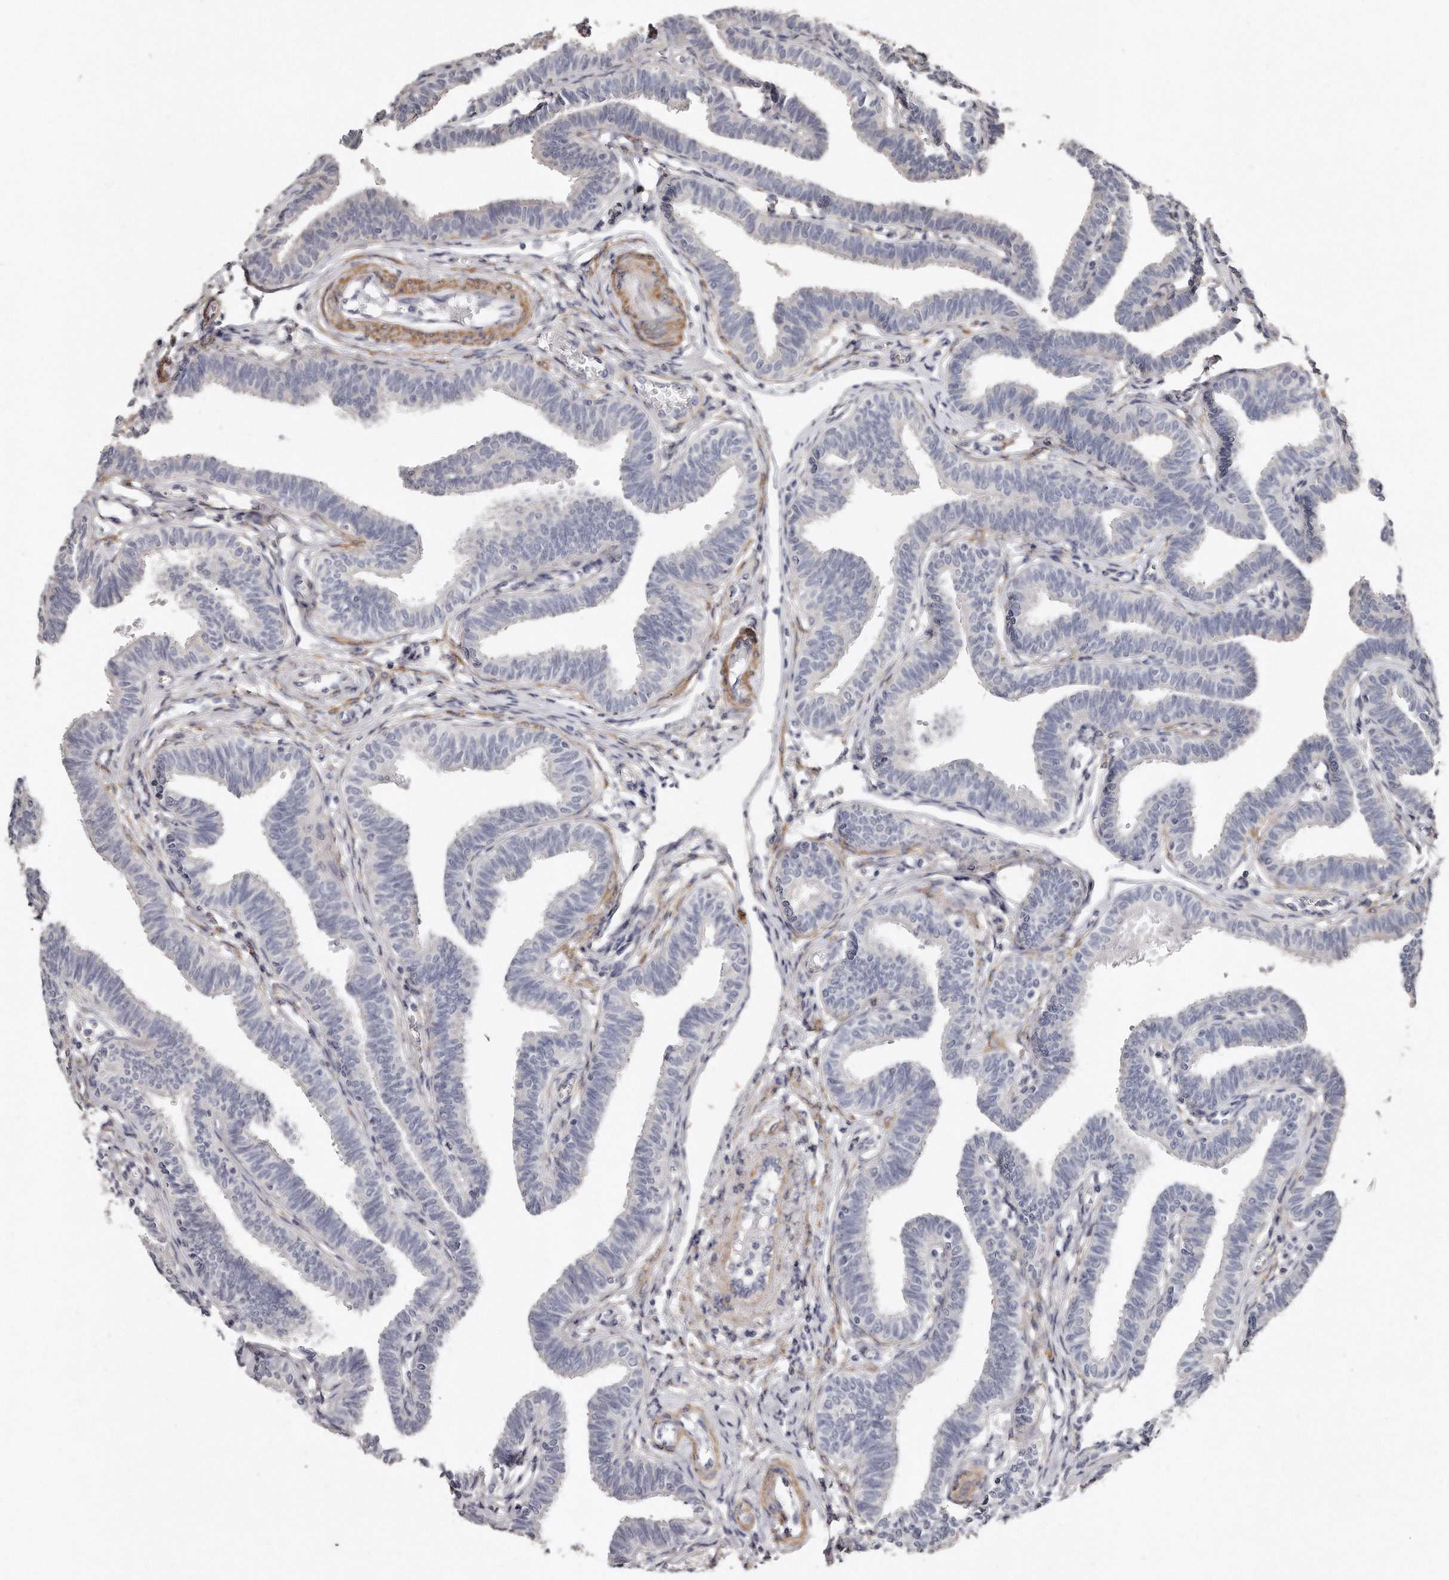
{"staining": {"intensity": "negative", "quantity": "none", "location": "none"}, "tissue": "fallopian tube", "cell_type": "Glandular cells", "image_type": "normal", "snomed": [{"axis": "morphology", "description": "Normal tissue, NOS"}, {"axis": "topography", "description": "Fallopian tube"}, {"axis": "topography", "description": "Ovary"}], "caption": "A high-resolution micrograph shows immunohistochemistry staining of normal fallopian tube, which shows no significant expression in glandular cells.", "gene": "LMOD1", "patient": {"sex": "female", "age": 23}}